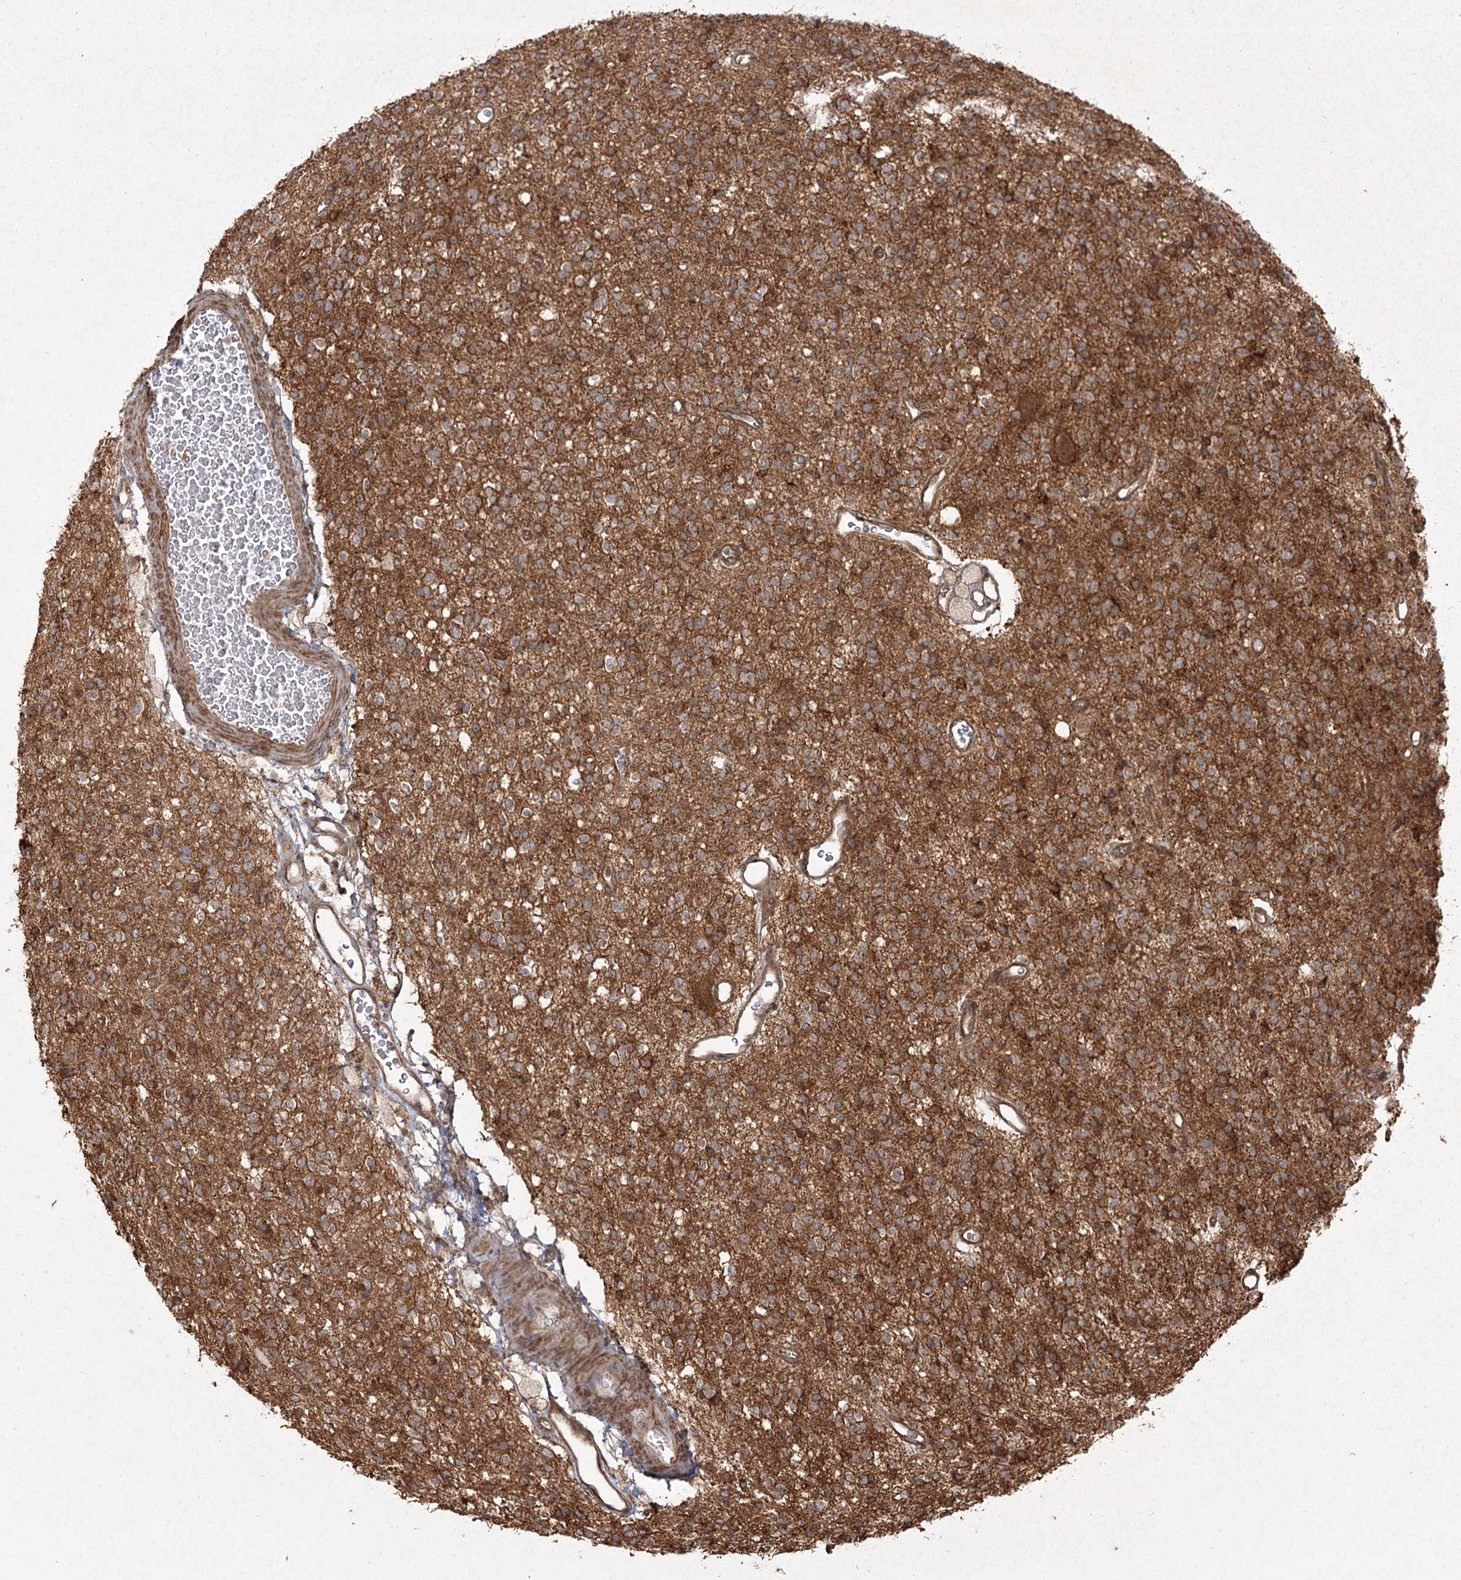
{"staining": {"intensity": "strong", "quantity": ">75%", "location": "cytoplasmic/membranous"}, "tissue": "glioma", "cell_type": "Tumor cells", "image_type": "cancer", "snomed": [{"axis": "morphology", "description": "Glioma, malignant, High grade"}, {"axis": "topography", "description": "Brain"}], "caption": "Immunohistochemistry (IHC) staining of glioma, which reveals high levels of strong cytoplasmic/membranous expression in approximately >75% of tumor cells indicating strong cytoplasmic/membranous protein positivity. The staining was performed using DAB (brown) for protein detection and nuclei were counterstained in hematoxylin (blue).", "gene": "CPLANE1", "patient": {"sex": "male", "age": 34}}